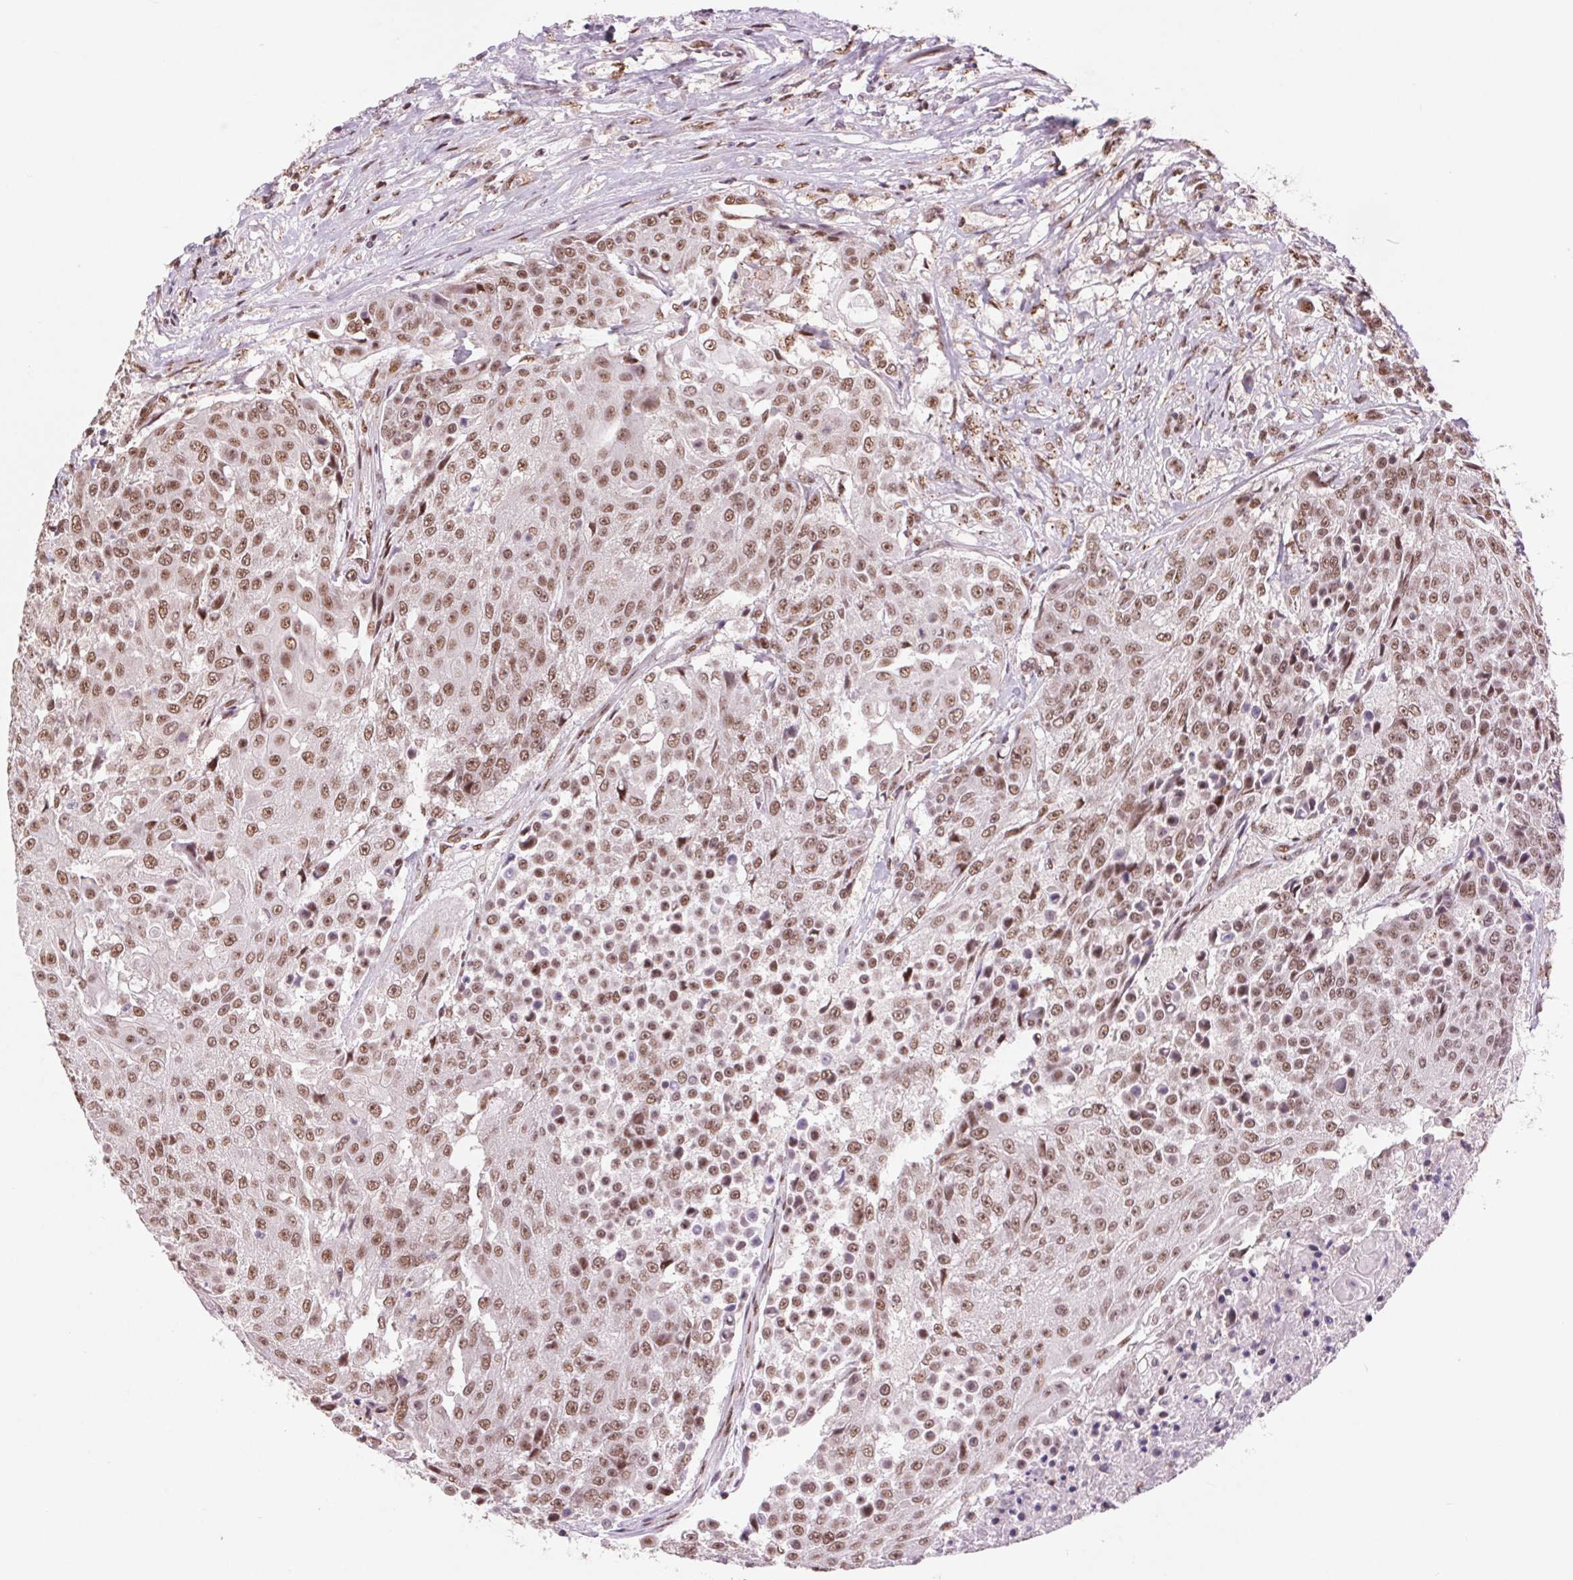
{"staining": {"intensity": "moderate", "quantity": ">75%", "location": "nuclear"}, "tissue": "urothelial cancer", "cell_type": "Tumor cells", "image_type": "cancer", "snomed": [{"axis": "morphology", "description": "Urothelial carcinoma, High grade"}, {"axis": "topography", "description": "Urinary bladder"}], "caption": "An image of high-grade urothelial carcinoma stained for a protein exhibits moderate nuclear brown staining in tumor cells.", "gene": "RAD23A", "patient": {"sex": "female", "age": 63}}